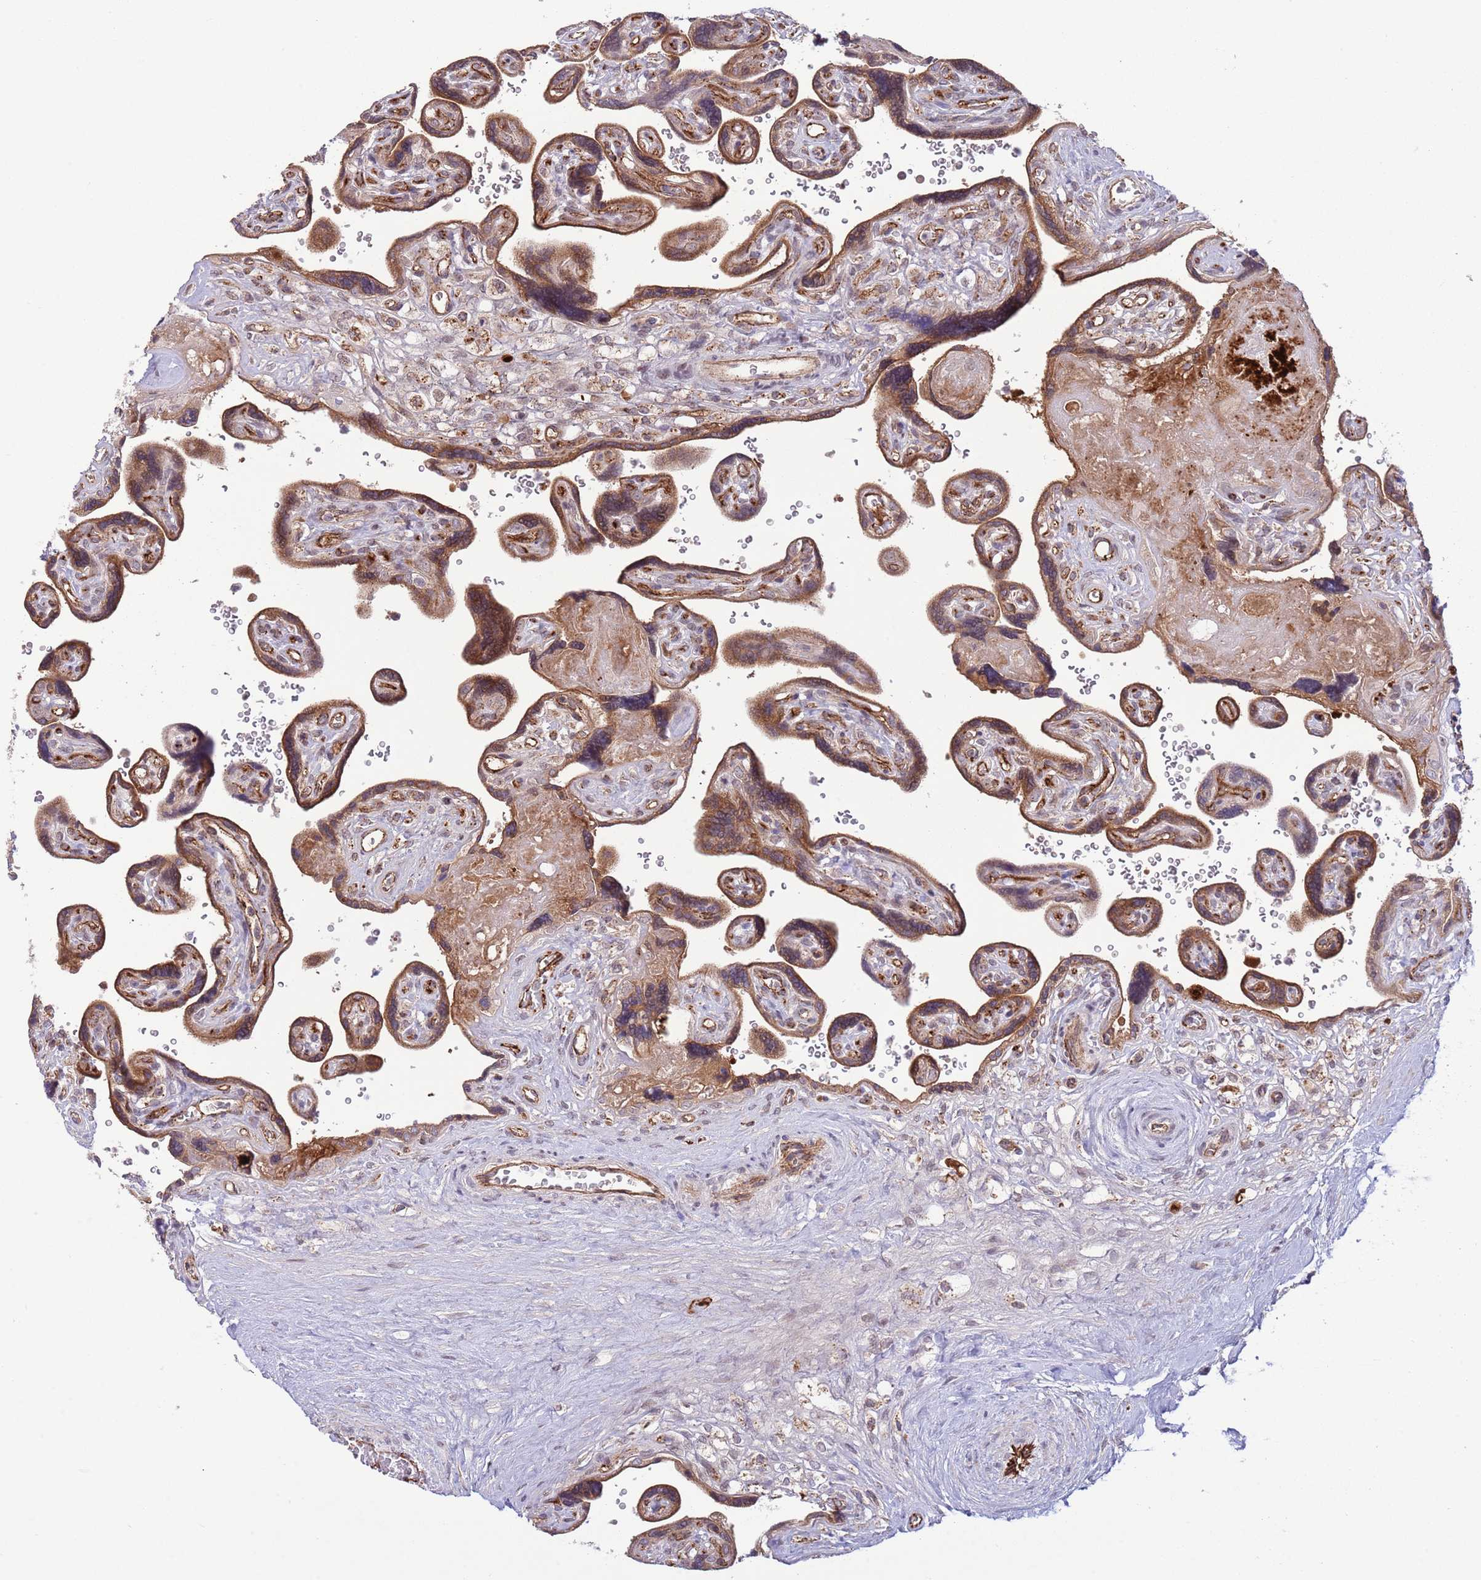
{"staining": {"intensity": "moderate", "quantity": "25%-75%", "location": "cytoplasmic/membranous"}, "tissue": "placenta", "cell_type": "Trophoblastic cells", "image_type": "normal", "snomed": [{"axis": "morphology", "description": "Normal tissue, NOS"}, {"axis": "topography", "description": "Placenta"}], "caption": "A micrograph of human placenta stained for a protein exhibits moderate cytoplasmic/membranous brown staining in trophoblastic cells. (brown staining indicates protein expression, while blue staining denotes nuclei).", "gene": "DPP10", "patient": {"sex": "female", "age": 39}}